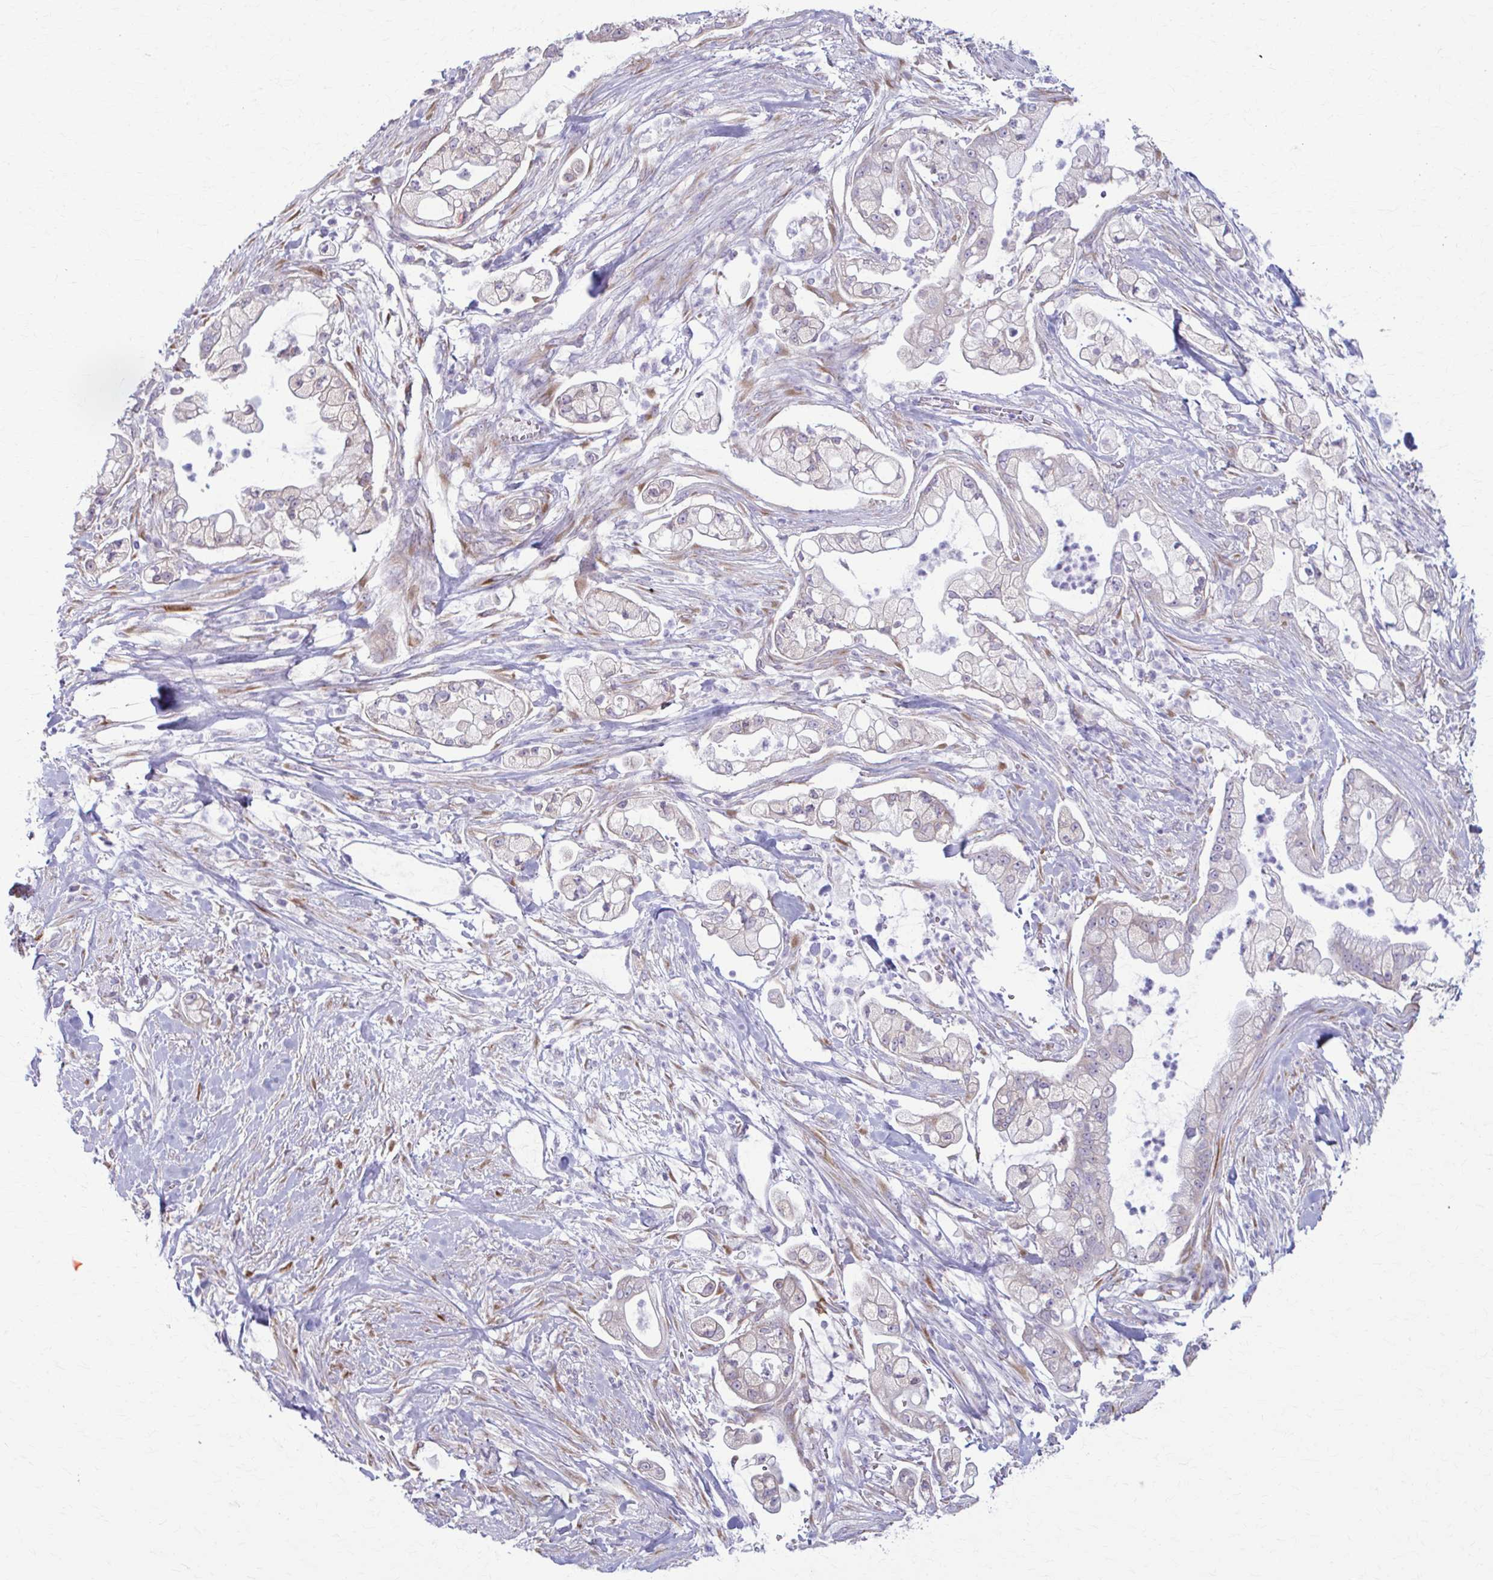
{"staining": {"intensity": "negative", "quantity": "none", "location": "none"}, "tissue": "pancreatic cancer", "cell_type": "Tumor cells", "image_type": "cancer", "snomed": [{"axis": "morphology", "description": "Adenocarcinoma, NOS"}, {"axis": "topography", "description": "Pancreas"}], "caption": "This is an immunohistochemistry (IHC) photomicrograph of pancreatic cancer. There is no staining in tumor cells.", "gene": "PRKRA", "patient": {"sex": "female", "age": 69}}